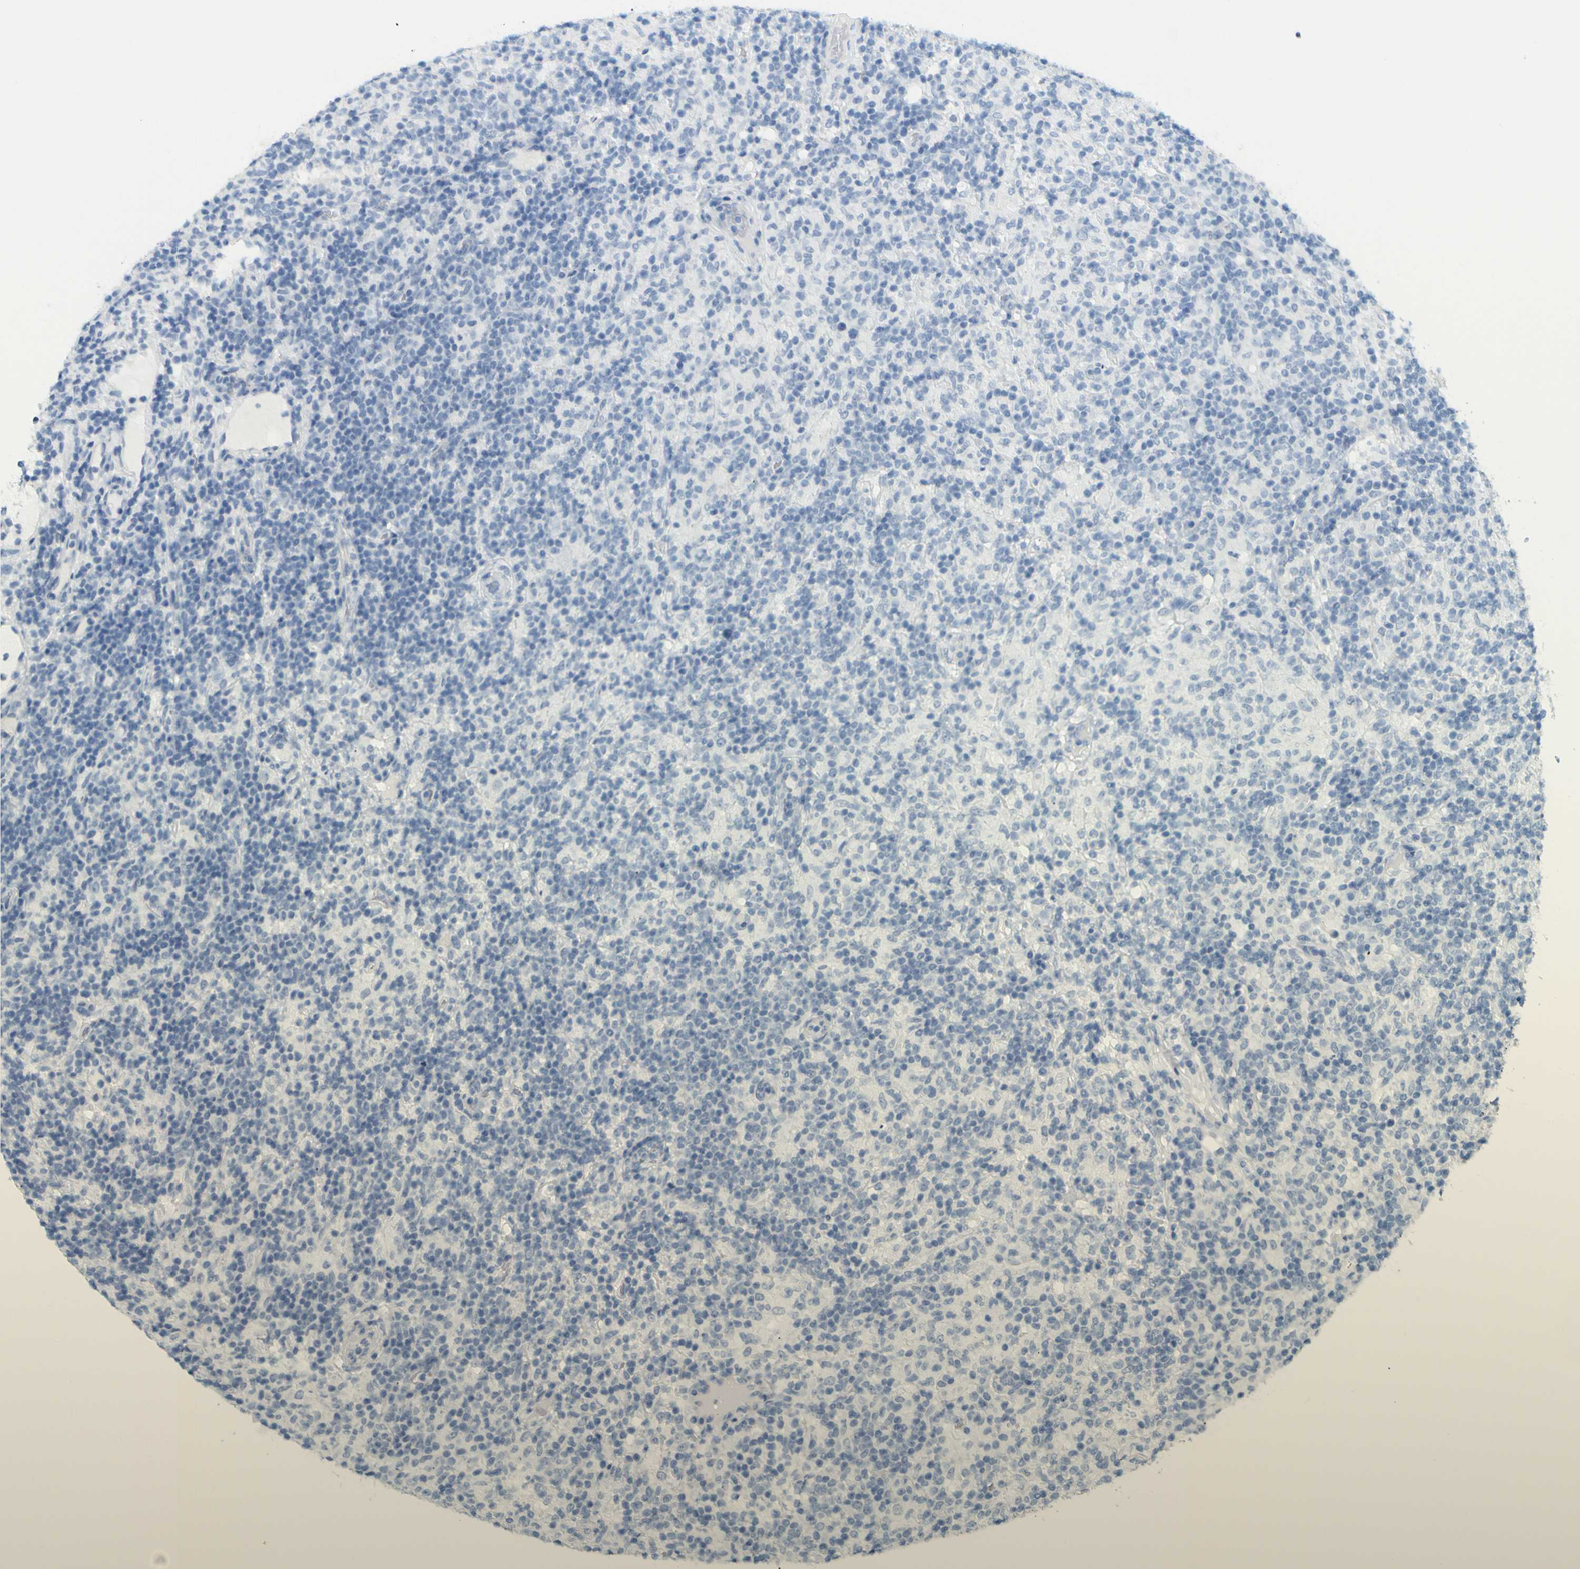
{"staining": {"intensity": "negative", "quantity": "none", "location": "none"}, "tissue": "lymphoma", "cell_type": "Tumor cells", "image_type": "cancer", "snomed": [{"axis": "morphology", "description": "Hodgkin's disease, NOS"}, {"axis": "topography", "description": "Lymph node"}], "caption": "Tumor cells show no significant protein expression in lymphoma. (IHC, brightfield microscopy, high magnification).", "gene": "OPN1SW", "patient": {"sex": "male", "age": 70}}